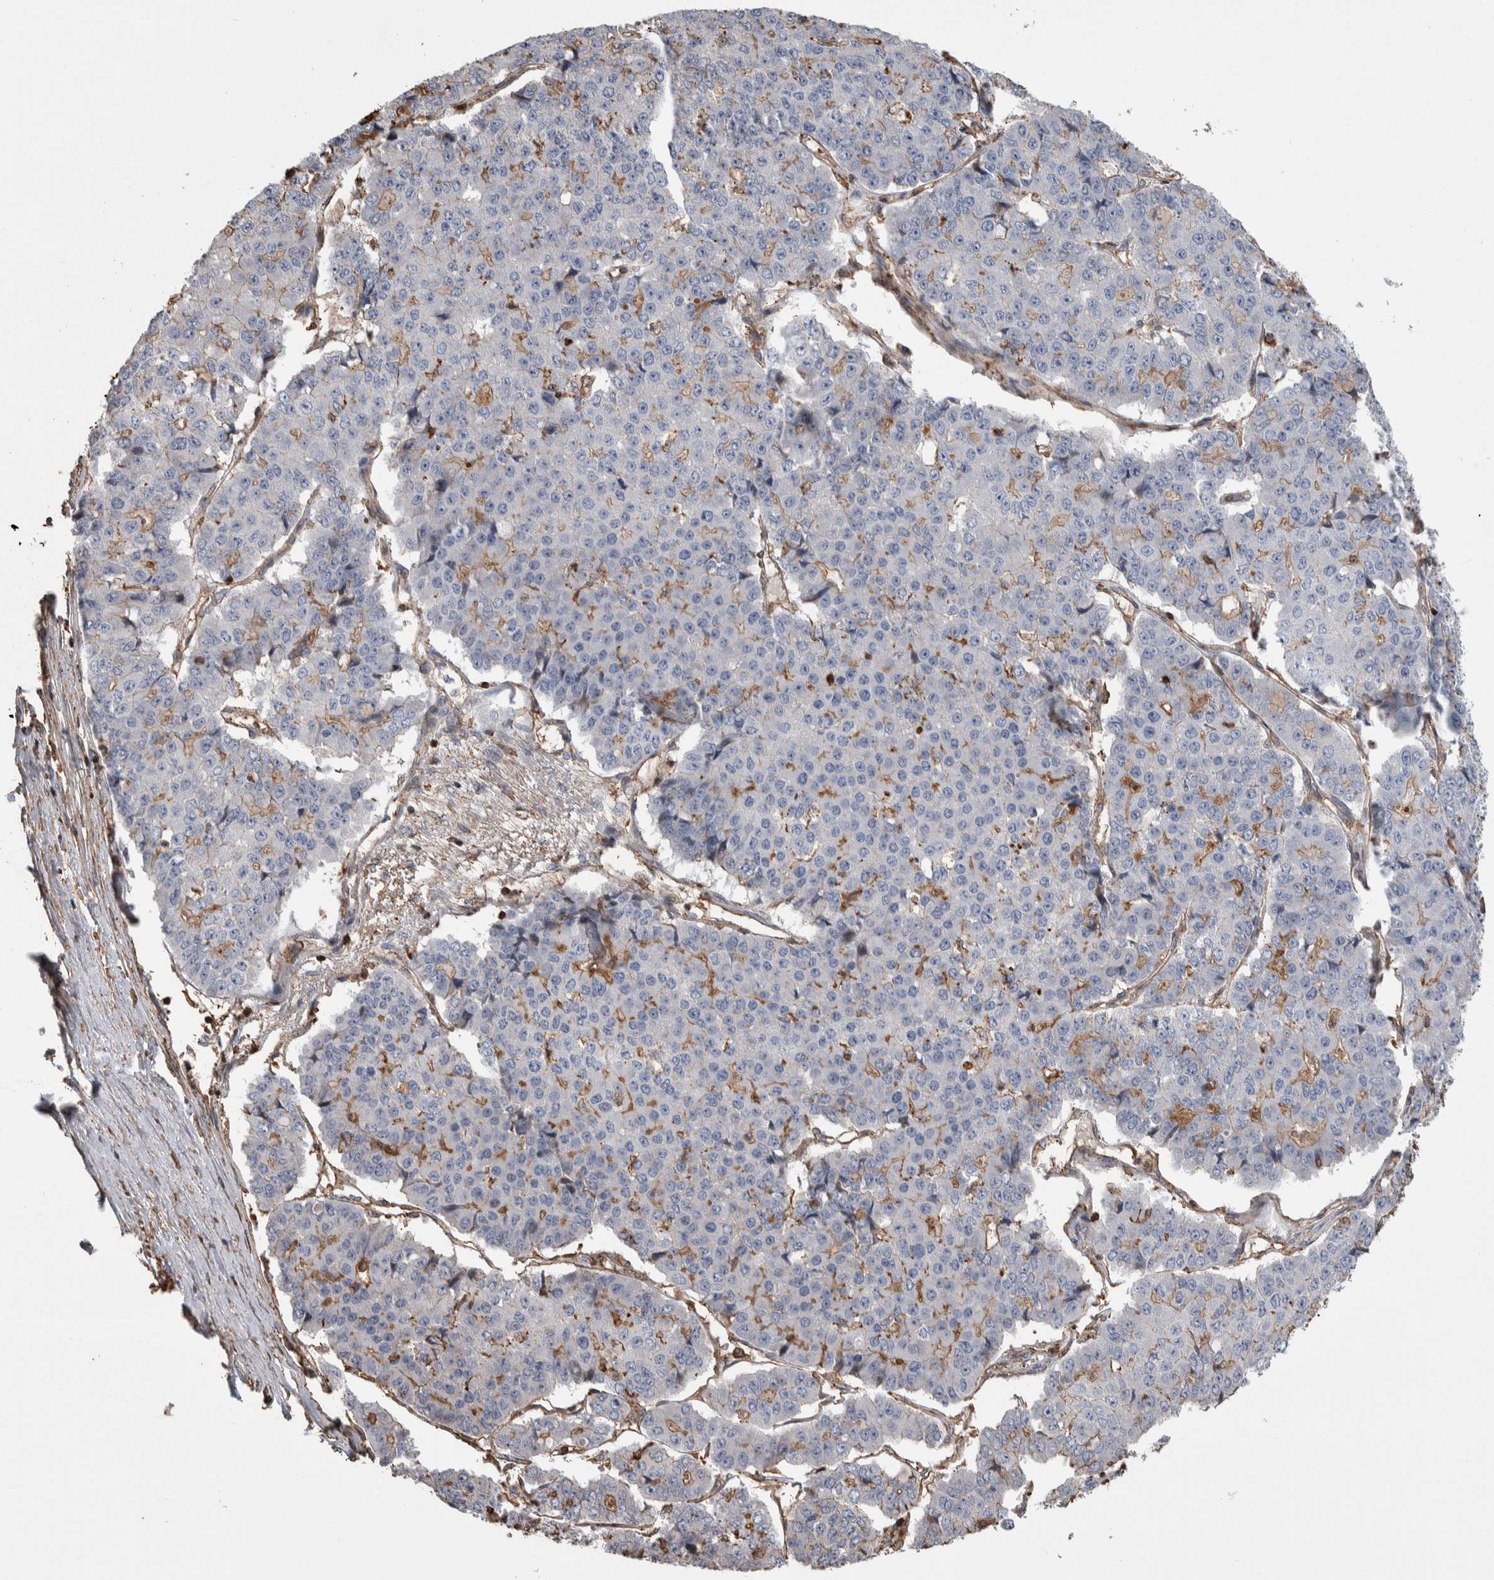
{"staining": {"intensity": "weak", "quantity": "<25%", "location": "cytoplasmic/membranous"}, "tissue": "pancreatic cancer", "cell_type": "Tumor cells", "image_type": "cancer", "snomed": [{"axis": "morphology", "description": "Adenocarcinoma, NOS"}, {"axis": "topography", "description": "Pancreas"}], "caption": "Immunohistochemistry (IHC) micrograph of neoplastic tissue: human pancreatic cancer stained with DAB shows no significant protein expression in tumor cells.", "gene": "ENPP2", "patient": {"sex": "male", "age": 50}}